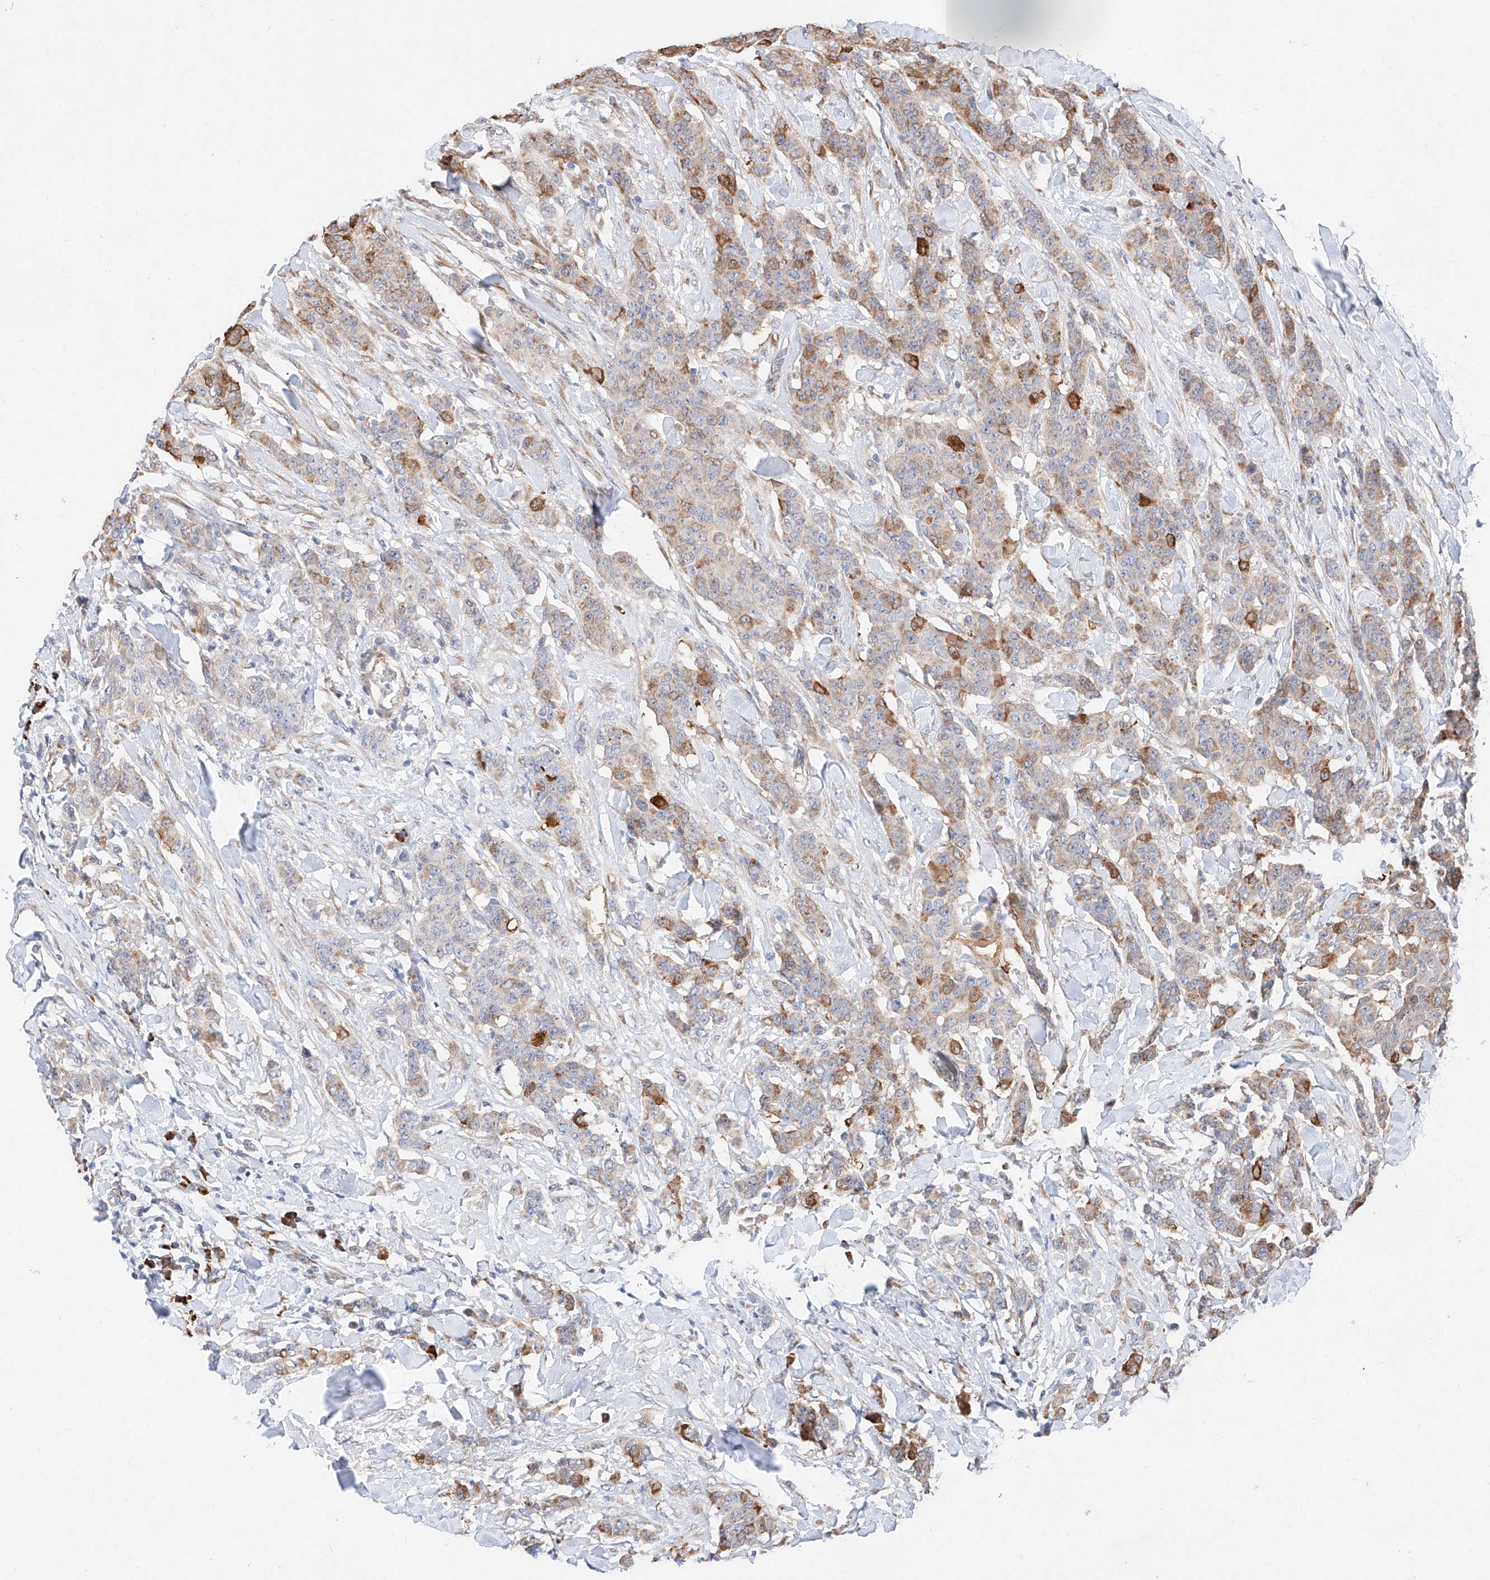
{"staining": {"intensity": "moderate", "quantity": "<25%", "location": "cytoplasmic/membranous"}, "tissue": "breast cancer", "cell_type": "Tumor cells", "image_type": "cancer", "snomed": [{"axis": "morphology", "description": "Duct carcinoma"}, {"axis": "topography", "description": "Breast"}], "caption": "A photomicrograph showing moderate cytoplasmic/membranous staining in approximately <25% of tumor cells in intraductal carcinoma (breast), as visualized by brown immunohistochemical staining.", "gene": "ATP9B", "patient": {"sex": "female", "age": 40}}